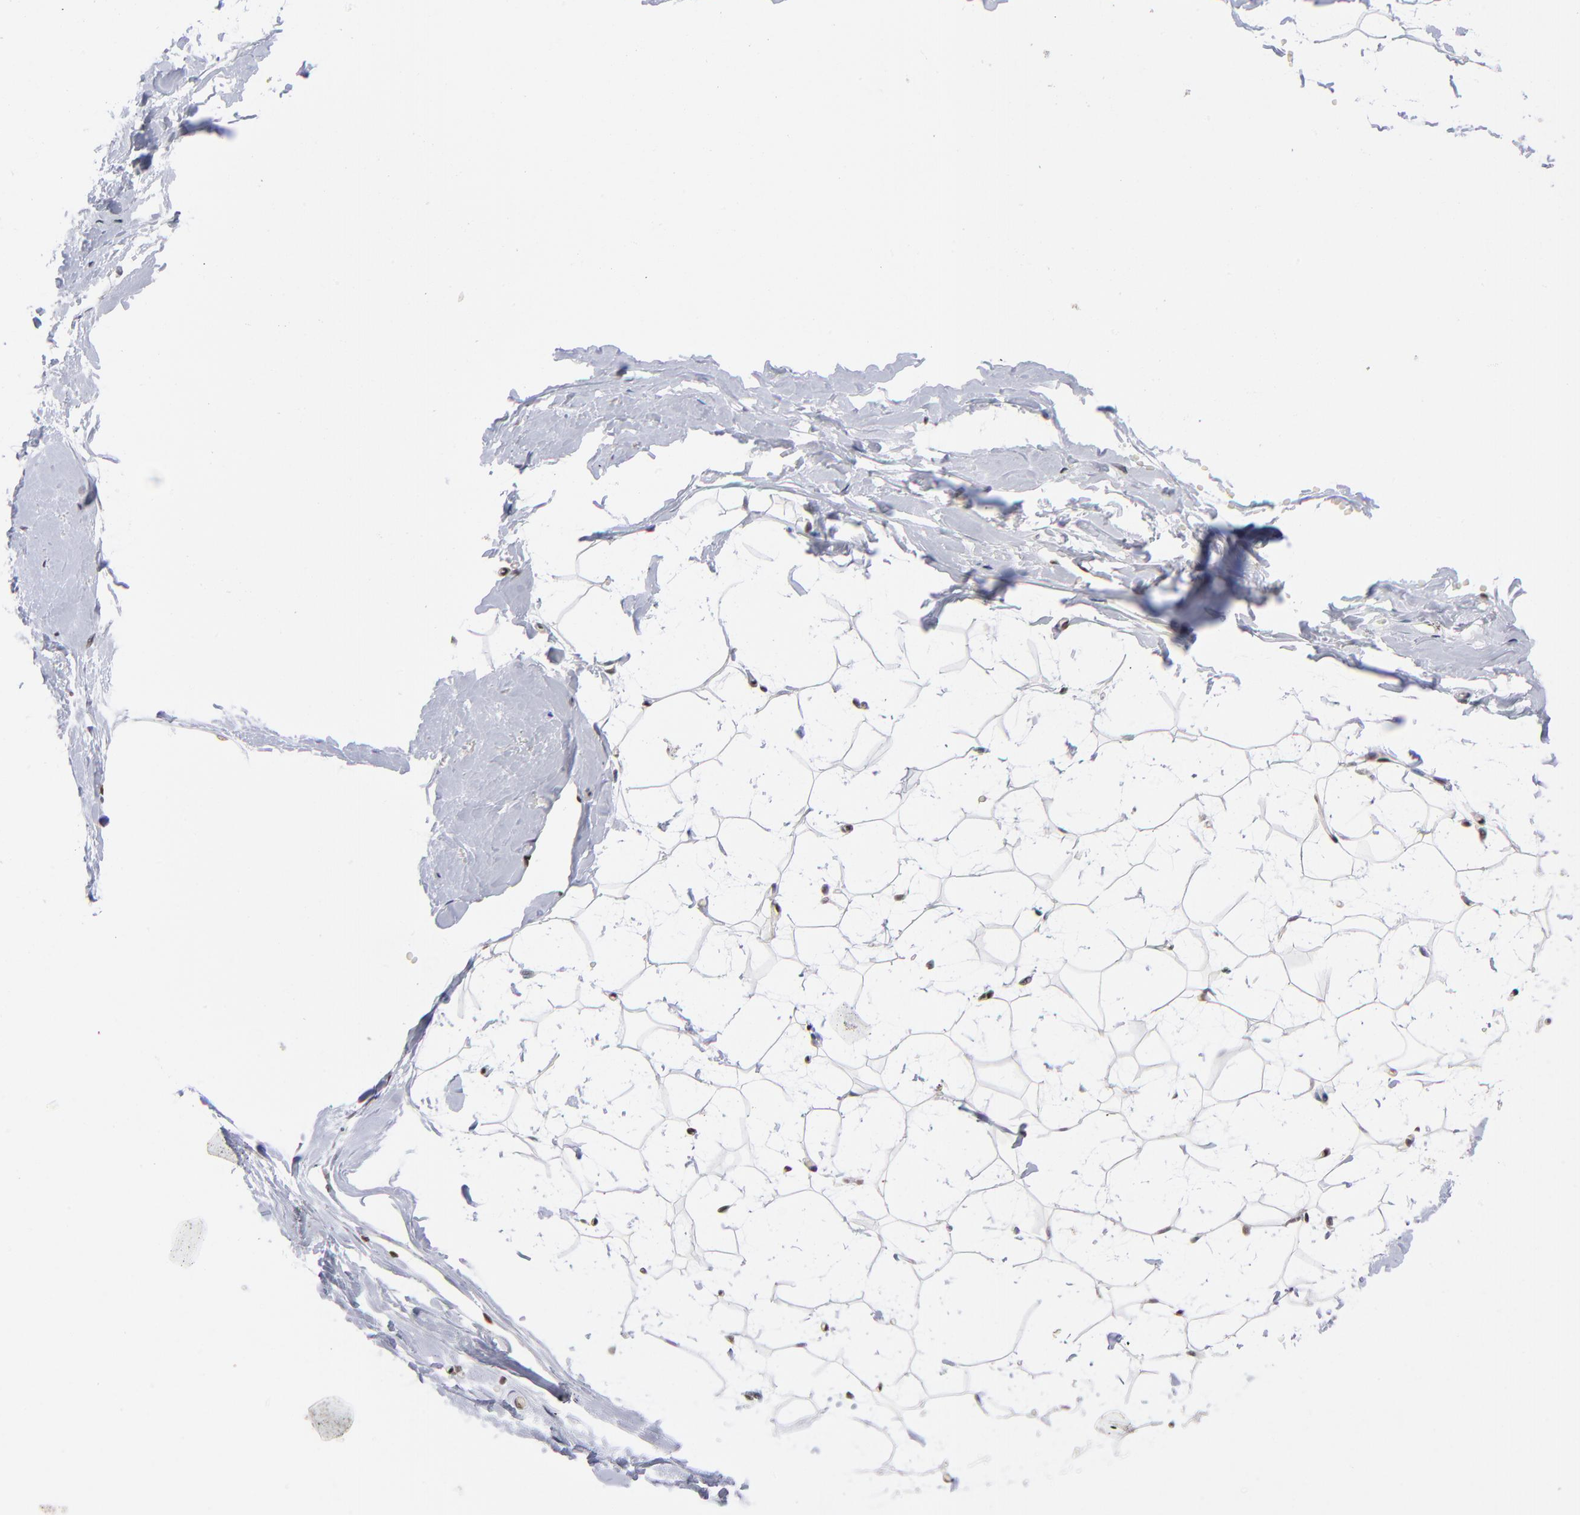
{"staining": {"intensity": "negative", "quantity": "none", "location": "none"}, "tissue": "breast", "cell_type": "Adipocytes", "image_type": "normal", "snomed": [{"axis": "morphology", "description": "Normal tissue, NOS"}, {"axis": "topography", "description": "Breast"}], "caption": "Adipocytes are negative for brown protein staining in unremarkable breast. (DAB (3,3'-diaminobenzidine) immunohistochemistry with hematoxylin counter stain).", "gene": "GABPA", "patient": {"sex": "female", "age": 23}}